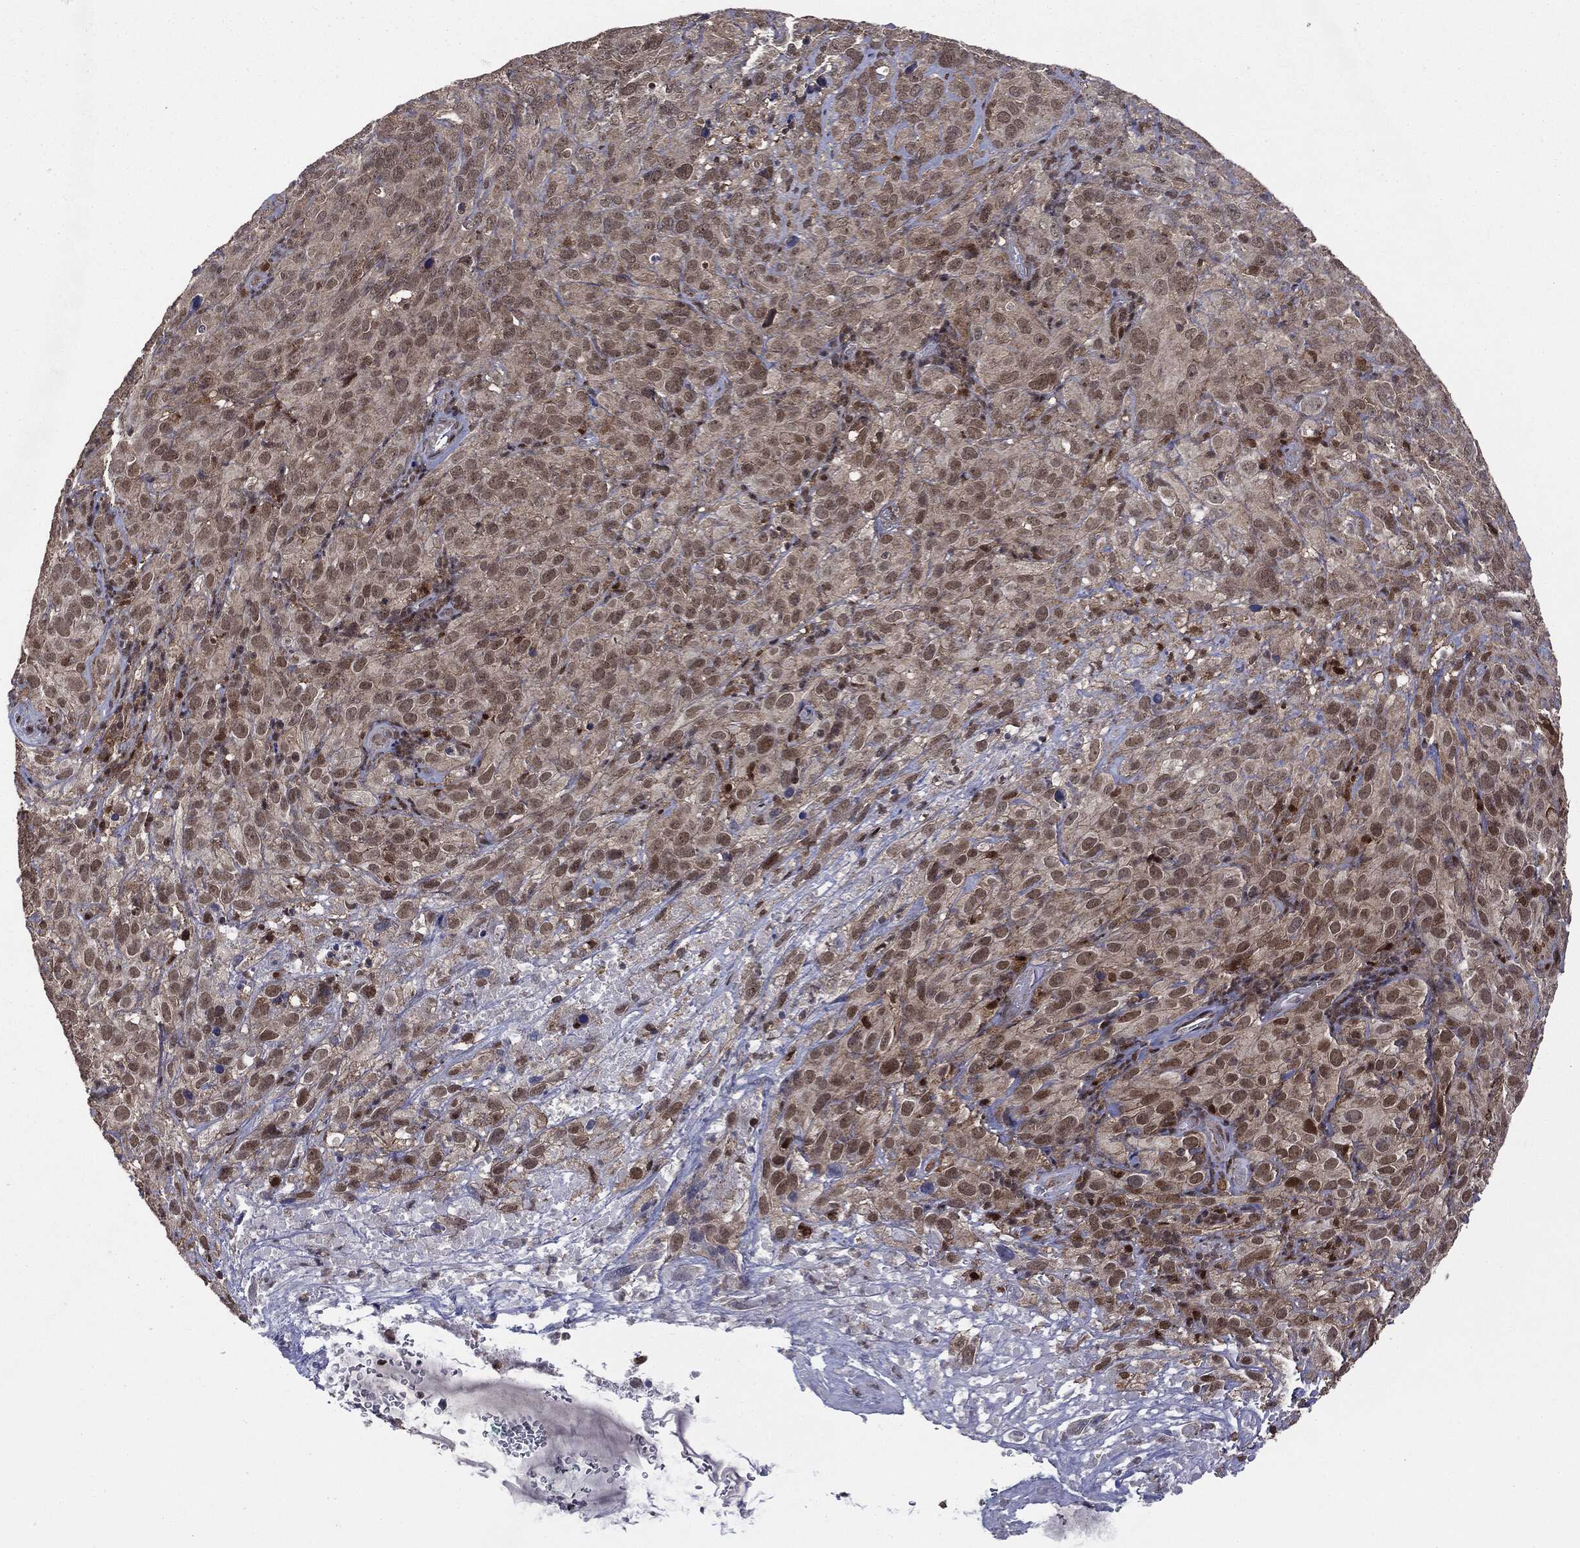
{"staining": {"intensity": "weak", "quantity": "<25%", "location": "cytoplasmic/membranous,nuclear"}, "tissue": "cervical cancer", "cell_type": "Tumor cells", "image_type": "cancer", "snomed": [{"axis": "morphology", "description": "Squamous cell carcinoma, NOS"}, {"axis": "topography", "description": "Cervix"}], "caption": "Squamous cell carcinoma (cervical) was stained to show a protein in brown. There is no significant positivity in tumor cells. The staining was performed using DAB to visualize the protein expression in brown, while the nuclei were stained in blue with hematoxylin (Magnification: 20x).", "gene": "PTPA", "patient": {"sex": "female", "age": 51}}